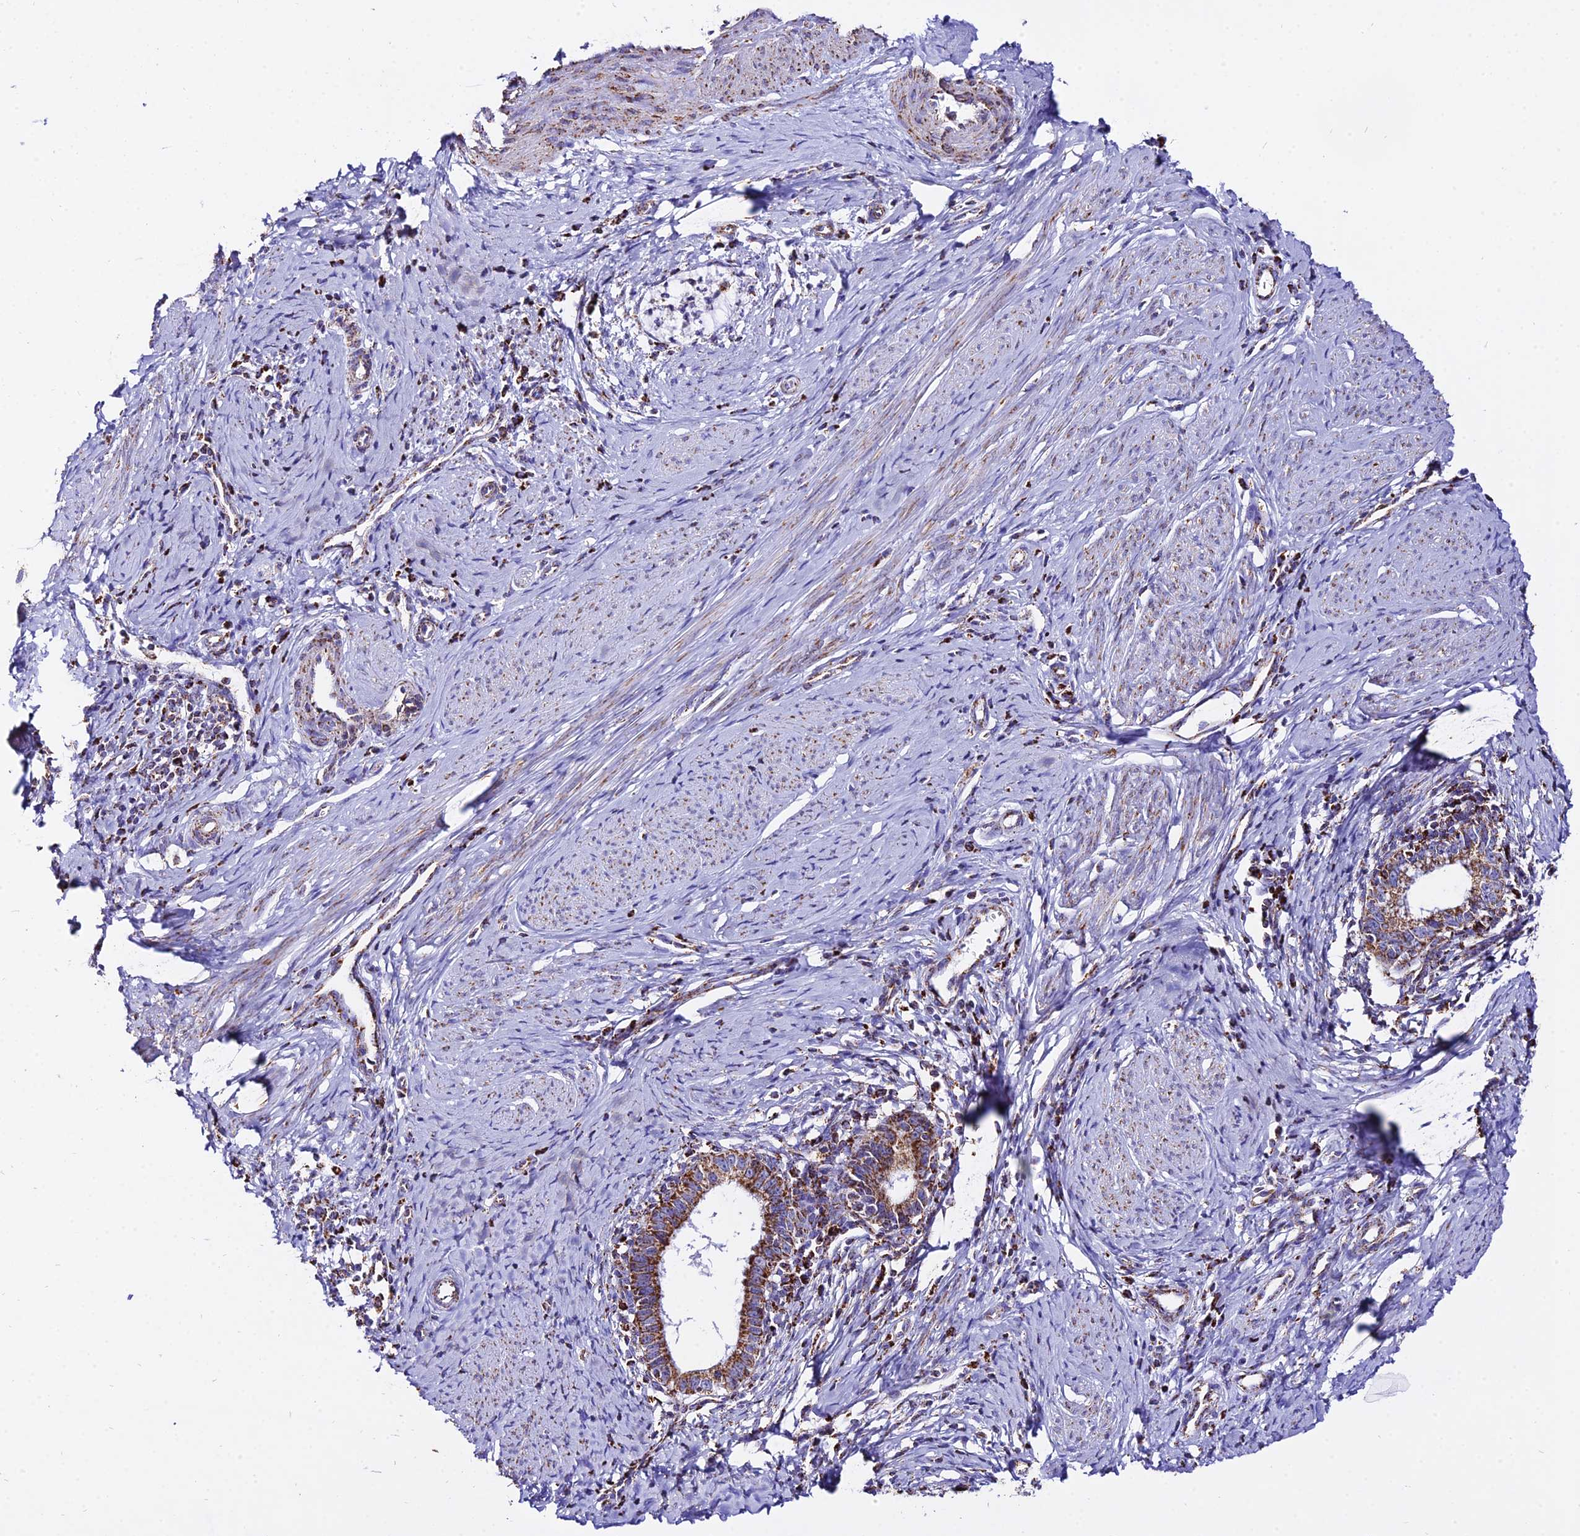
{"staining": {"intensity": "moderate", "quantity": ">75%", "location": "cytoplasmic/membranous"}, "tissue": "cervical cancer", "cell_type": "Tumor cells", "image_type": "cancer", "snomed": [{"axis": "morphology", "description": "Adenocarcinoma, NOS"}, {"axis": "topography", "description": "Cervix"}], "caption": "This histopathology image demonstrates immunohistochemistry (IHC) staining of human cervical adenocarcinoma, with medium moderate cytoplasmic/membranous expression in about >75% of tumor cells.", "gene": "ATP5PD", "patient": {"sex": "female", "age": 36}}